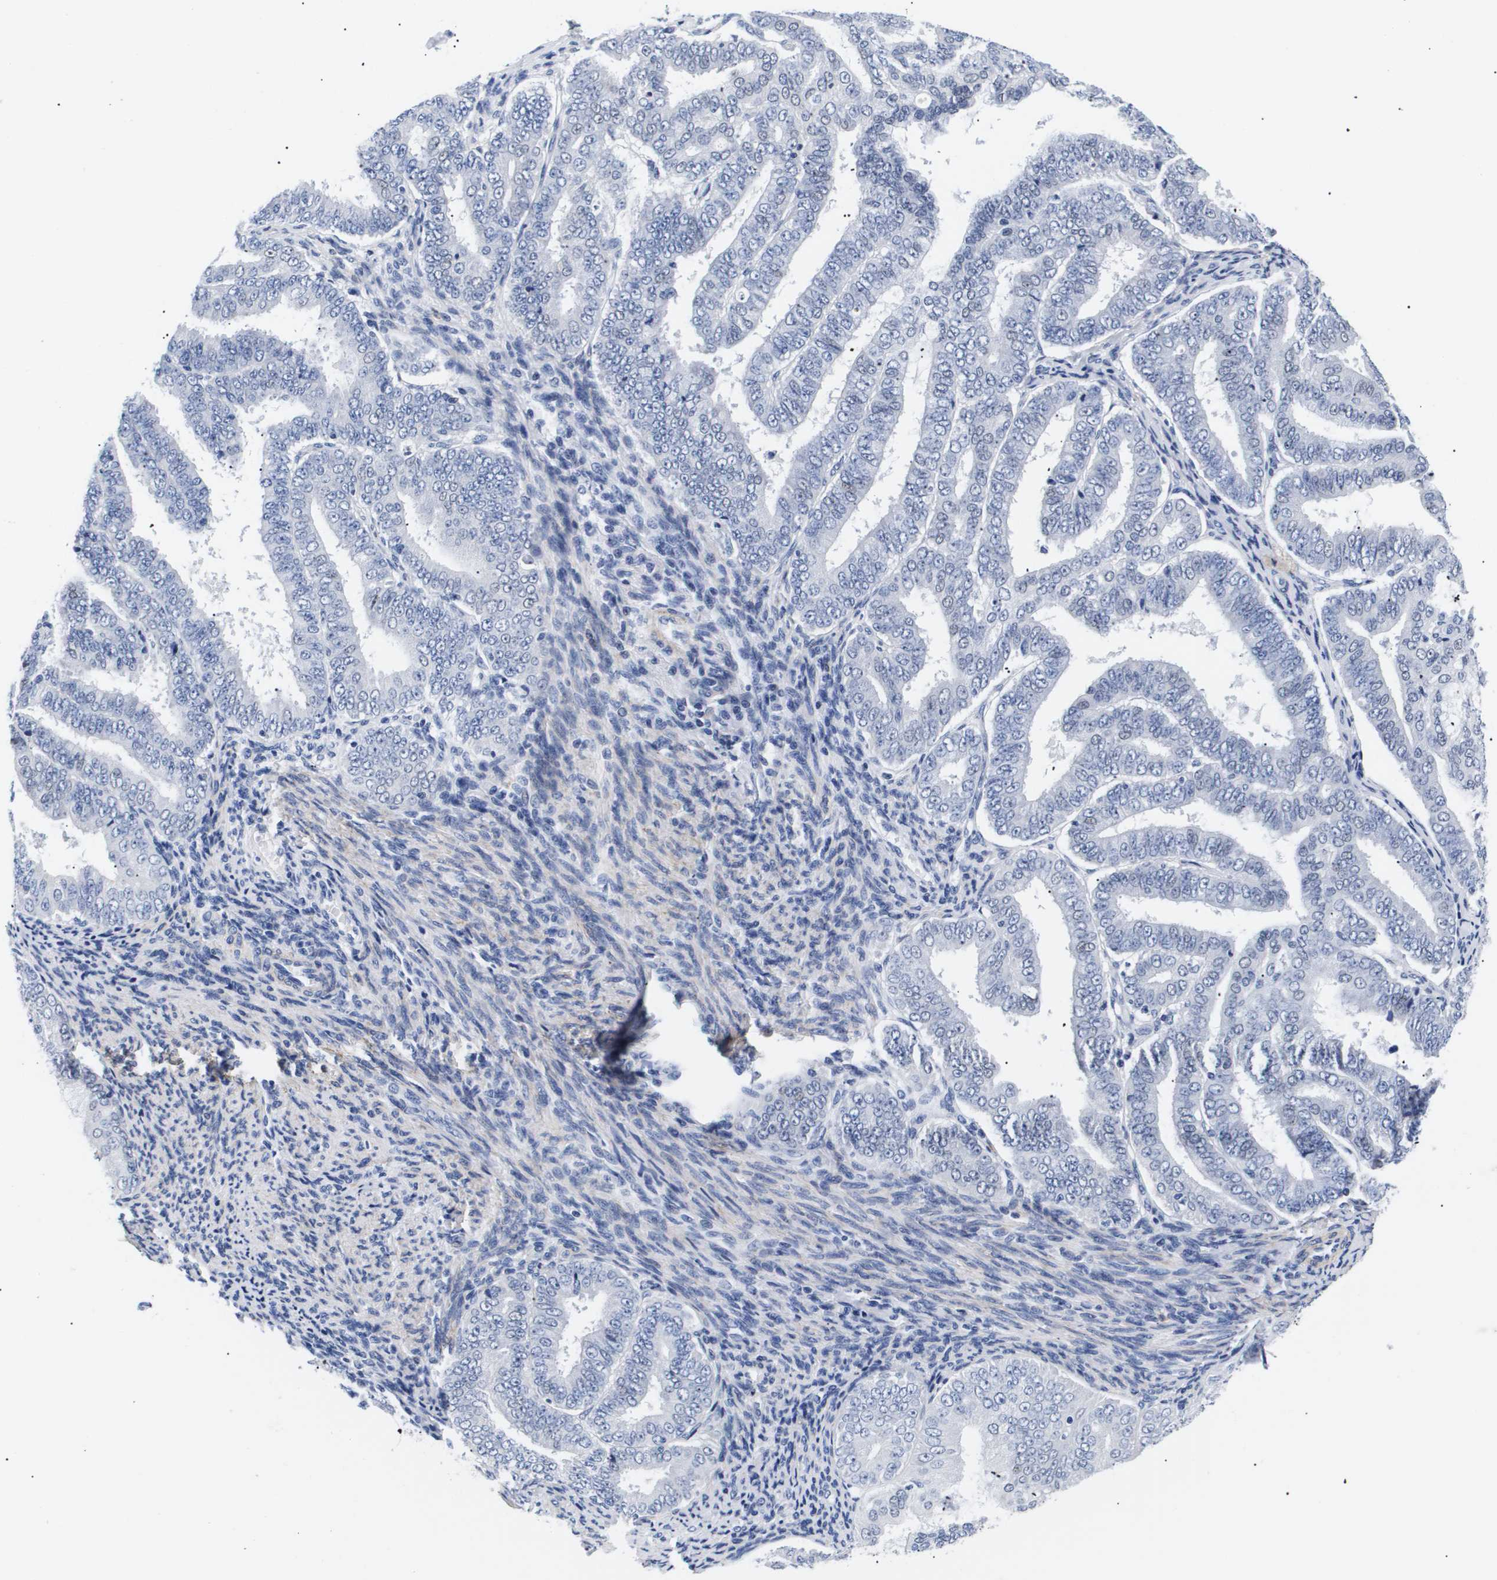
{"staining": {"intensity": "negative", "quantity": "none", "location": "none"}, "tissue": "endometrial cancer", "cell_type": "Tumor cells", "image_type": "cancer", "snomed": [{"axis": "morphology", "description": "Adenocarcinoma, NOS"}, {"axis": "topography", "description": "Endometrium"}], "caption": "Tumor cells show no significant staining in adenocarcinoma (endometrial).", "gene": "SHD", "patient": {"sex": "female", "age": 63}}